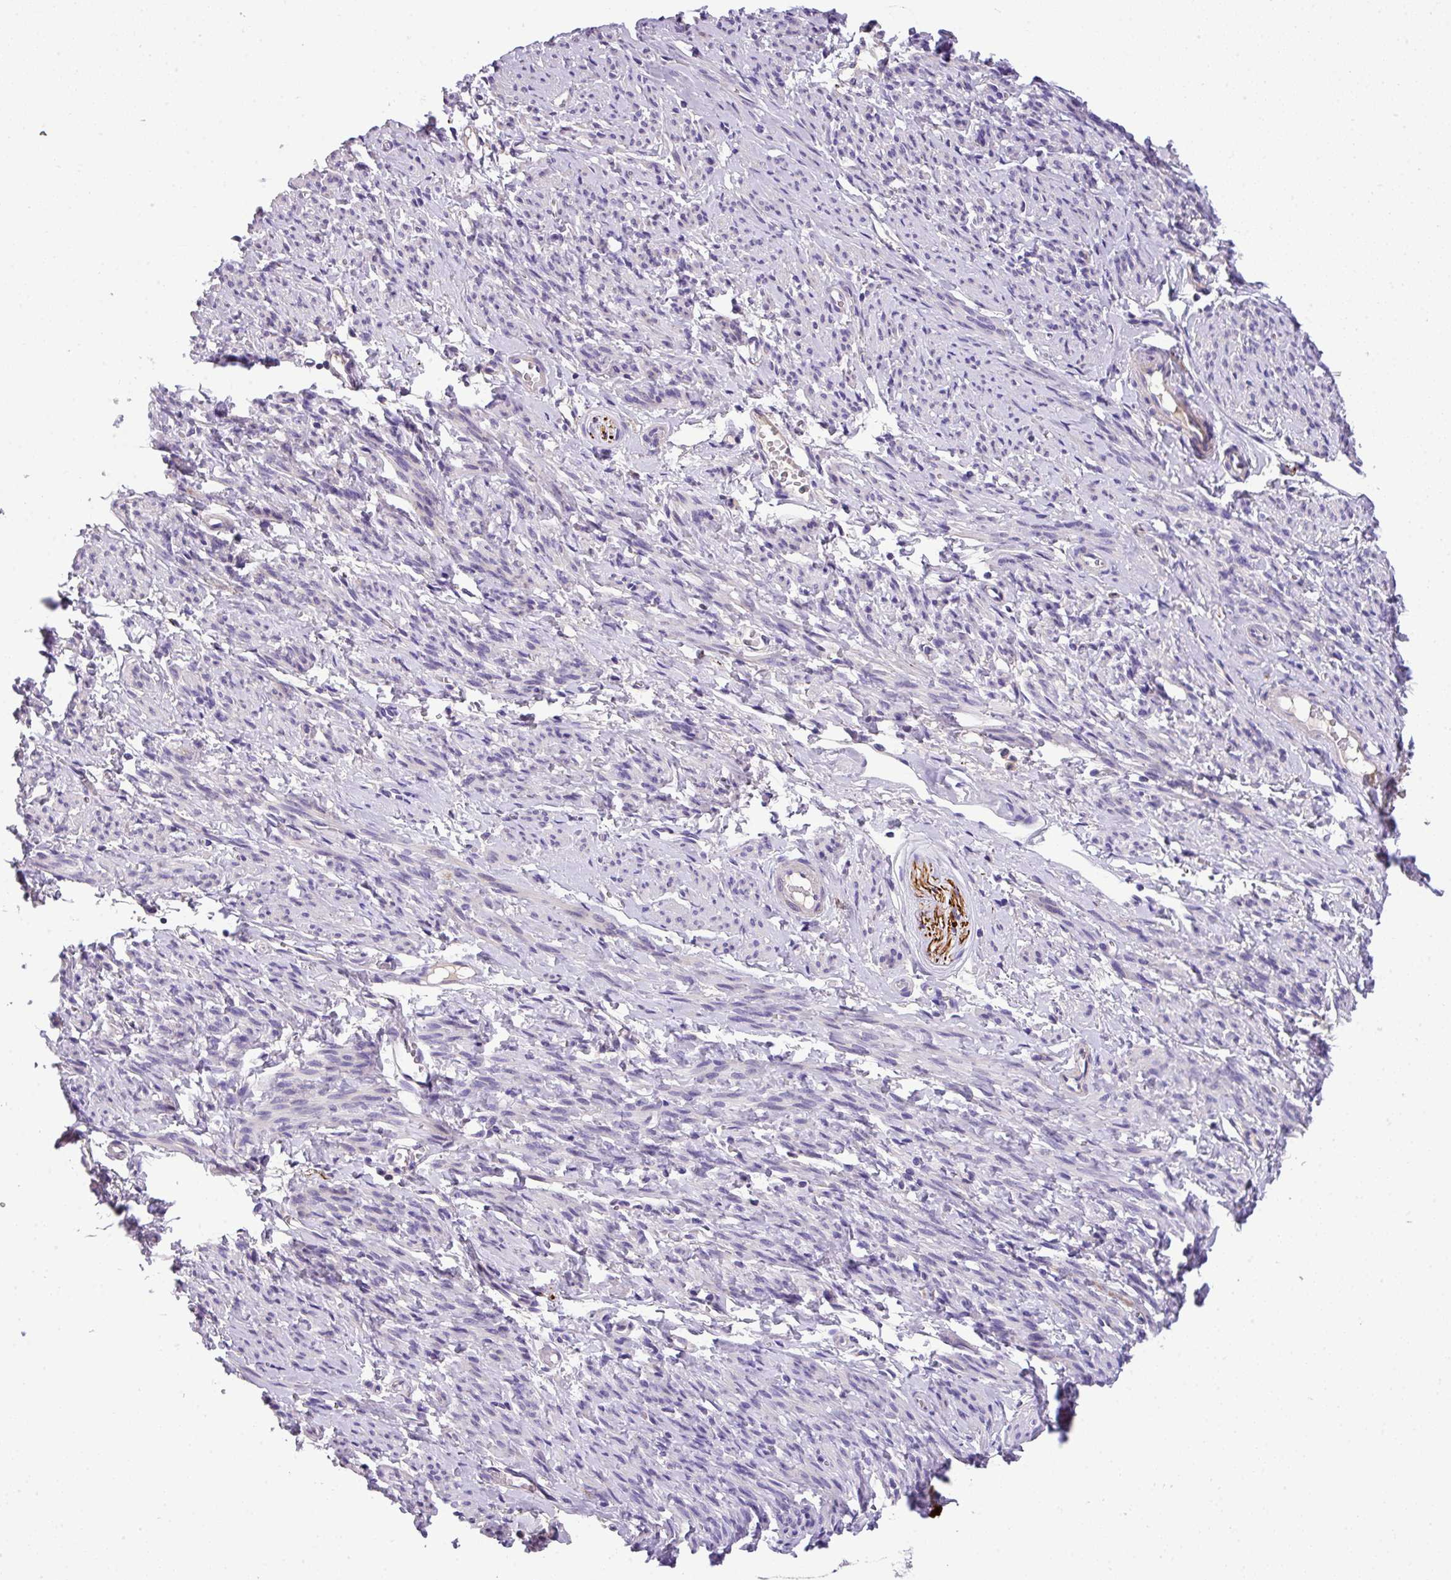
{"staining": {"intensity": "negative", "quantity": "none", "location": "none"}, "tissue": "smooth muscle", "cell_type": "Smooth muscle cells", "image_type": "normal", "snomed": [{"axis": "morphology", "description": "Normal tissue, NOS"}, {"axis": "topography", "description": "Smooth muscle"}], "caption": "Human smooth muscle stained for a protein using immunohistochemistry displays no expression in smooth muscle cells.", "gene": "ANXA2R", "patient": {"sex": "female", "age": 65}}